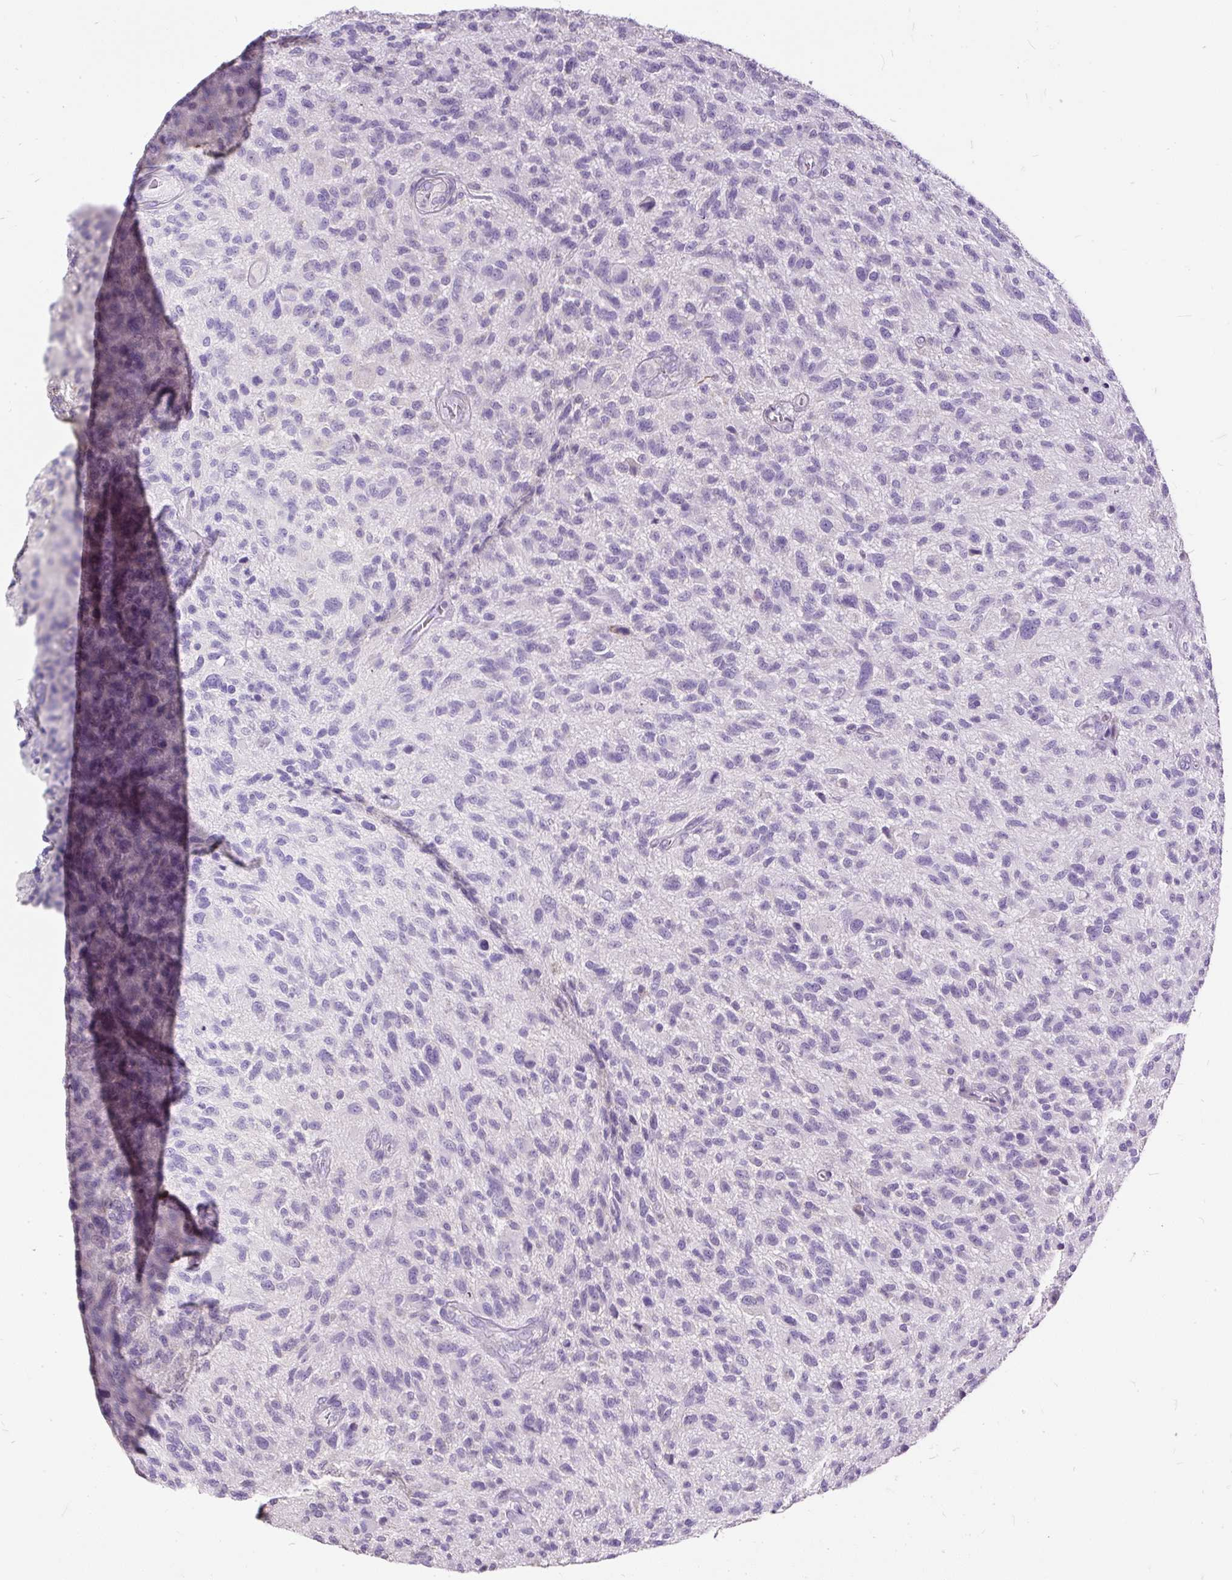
{"staining": {"intensity": "negative", "quantity": "none", "location": "none"}, "tissue": "glioma", "cell_type": "Tumor cells", "image_type": "cancer", "snomed": [{"axis": "morphology", "description": "Glioma, malignant, High grade"}, {"axis": "topography", "description": "Brain"}], "caption": "Photomicrograph shows no significant protein positivity in tumor cells of glioma.", "gene": "GBX1", "patient": {"sex": "male", "age": 47}}